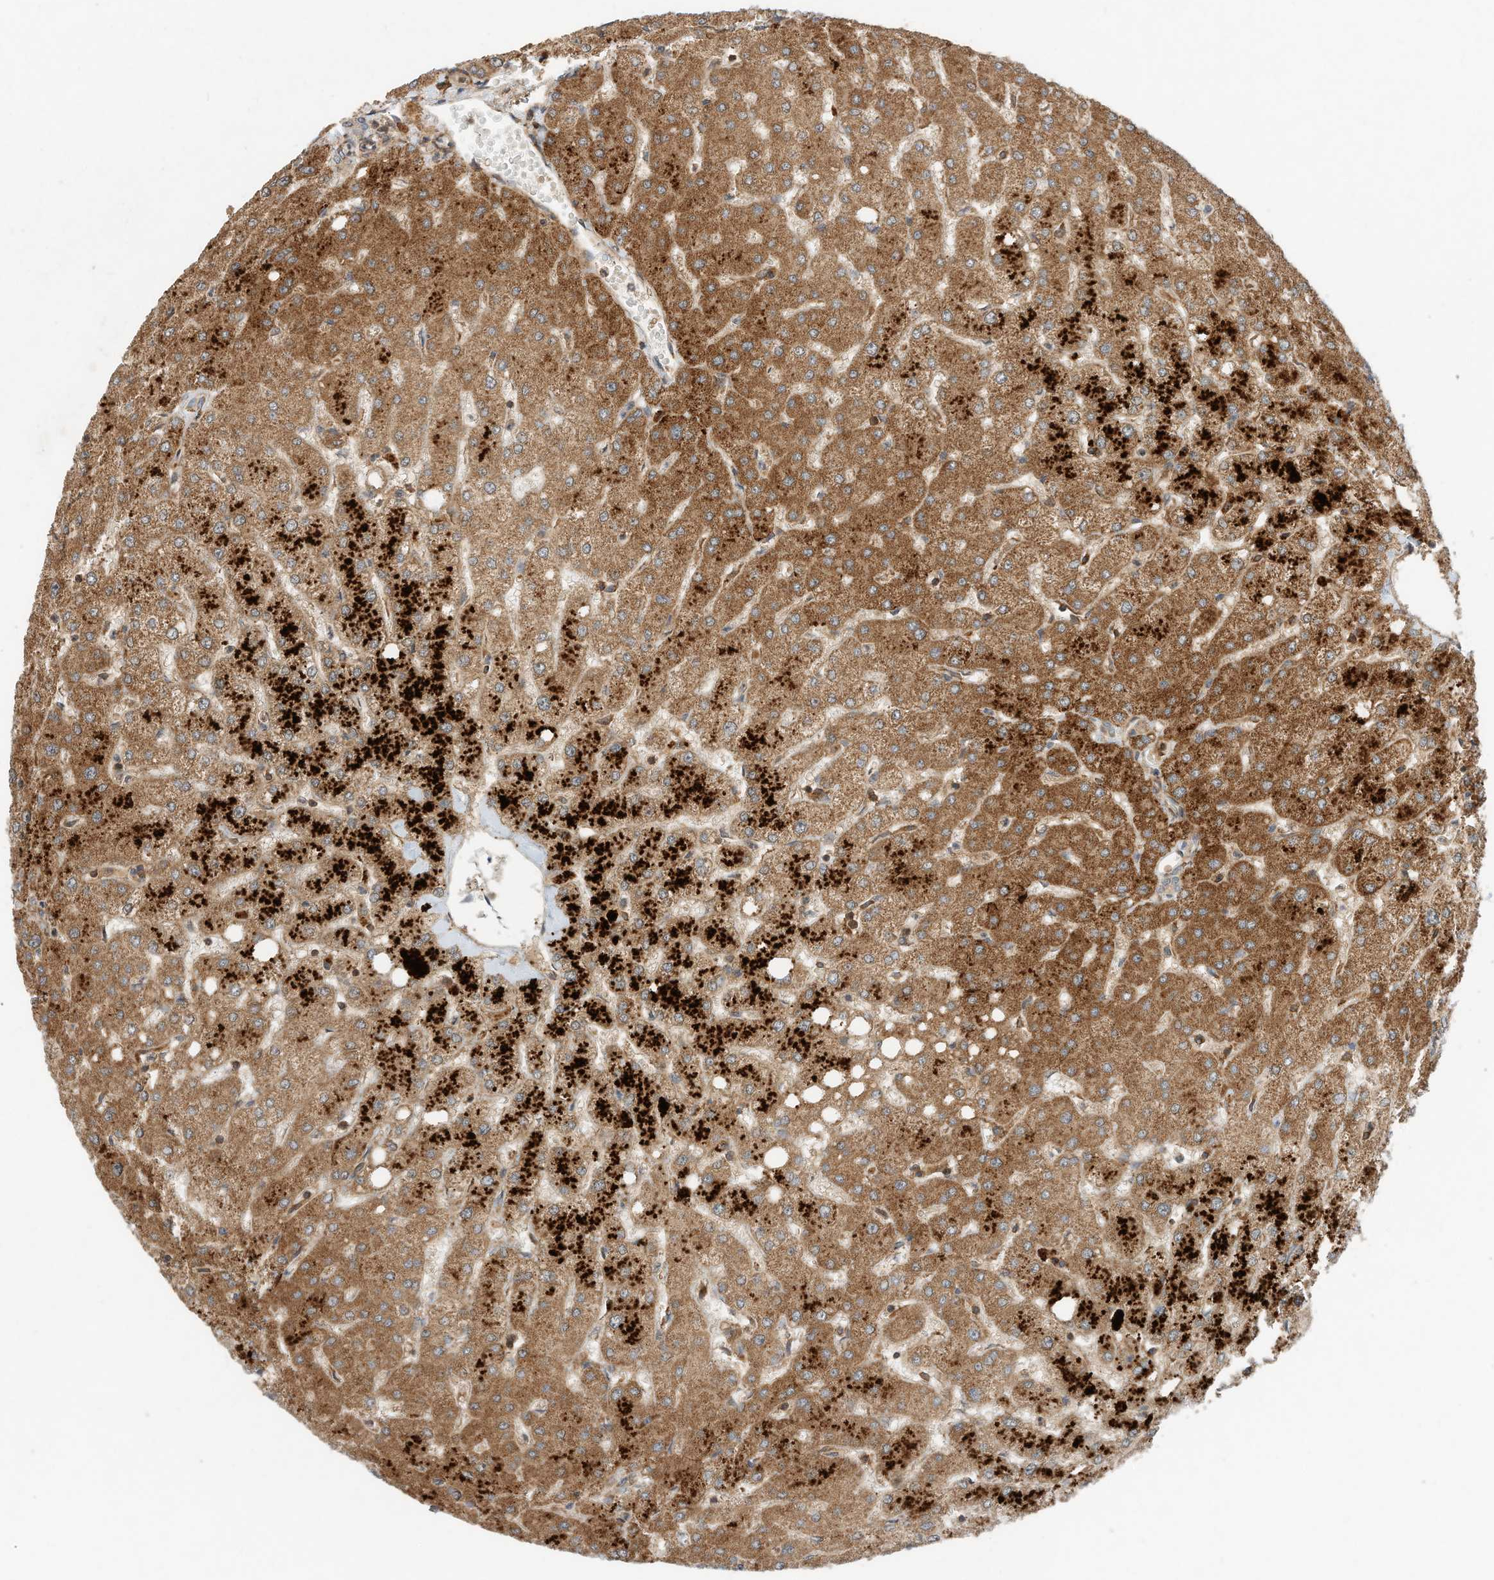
{"staining": {"intensity": "negative", "quantity": "none", "location": "none"}, "tissue": "liver", "cell_type": "Cholangiocytes", "image_type": "normal", "snomed": [{"axis": "morphology", "description": "Normal tissue, NOS"}, {"axis": "topography", "description": "Liver"}], "caption": "Immunohistochemistry of normal human liver reveals no staining in cholangiocytes.", "gene": "CPAMD8", "patient": {"sex": "female", "age": 54}}